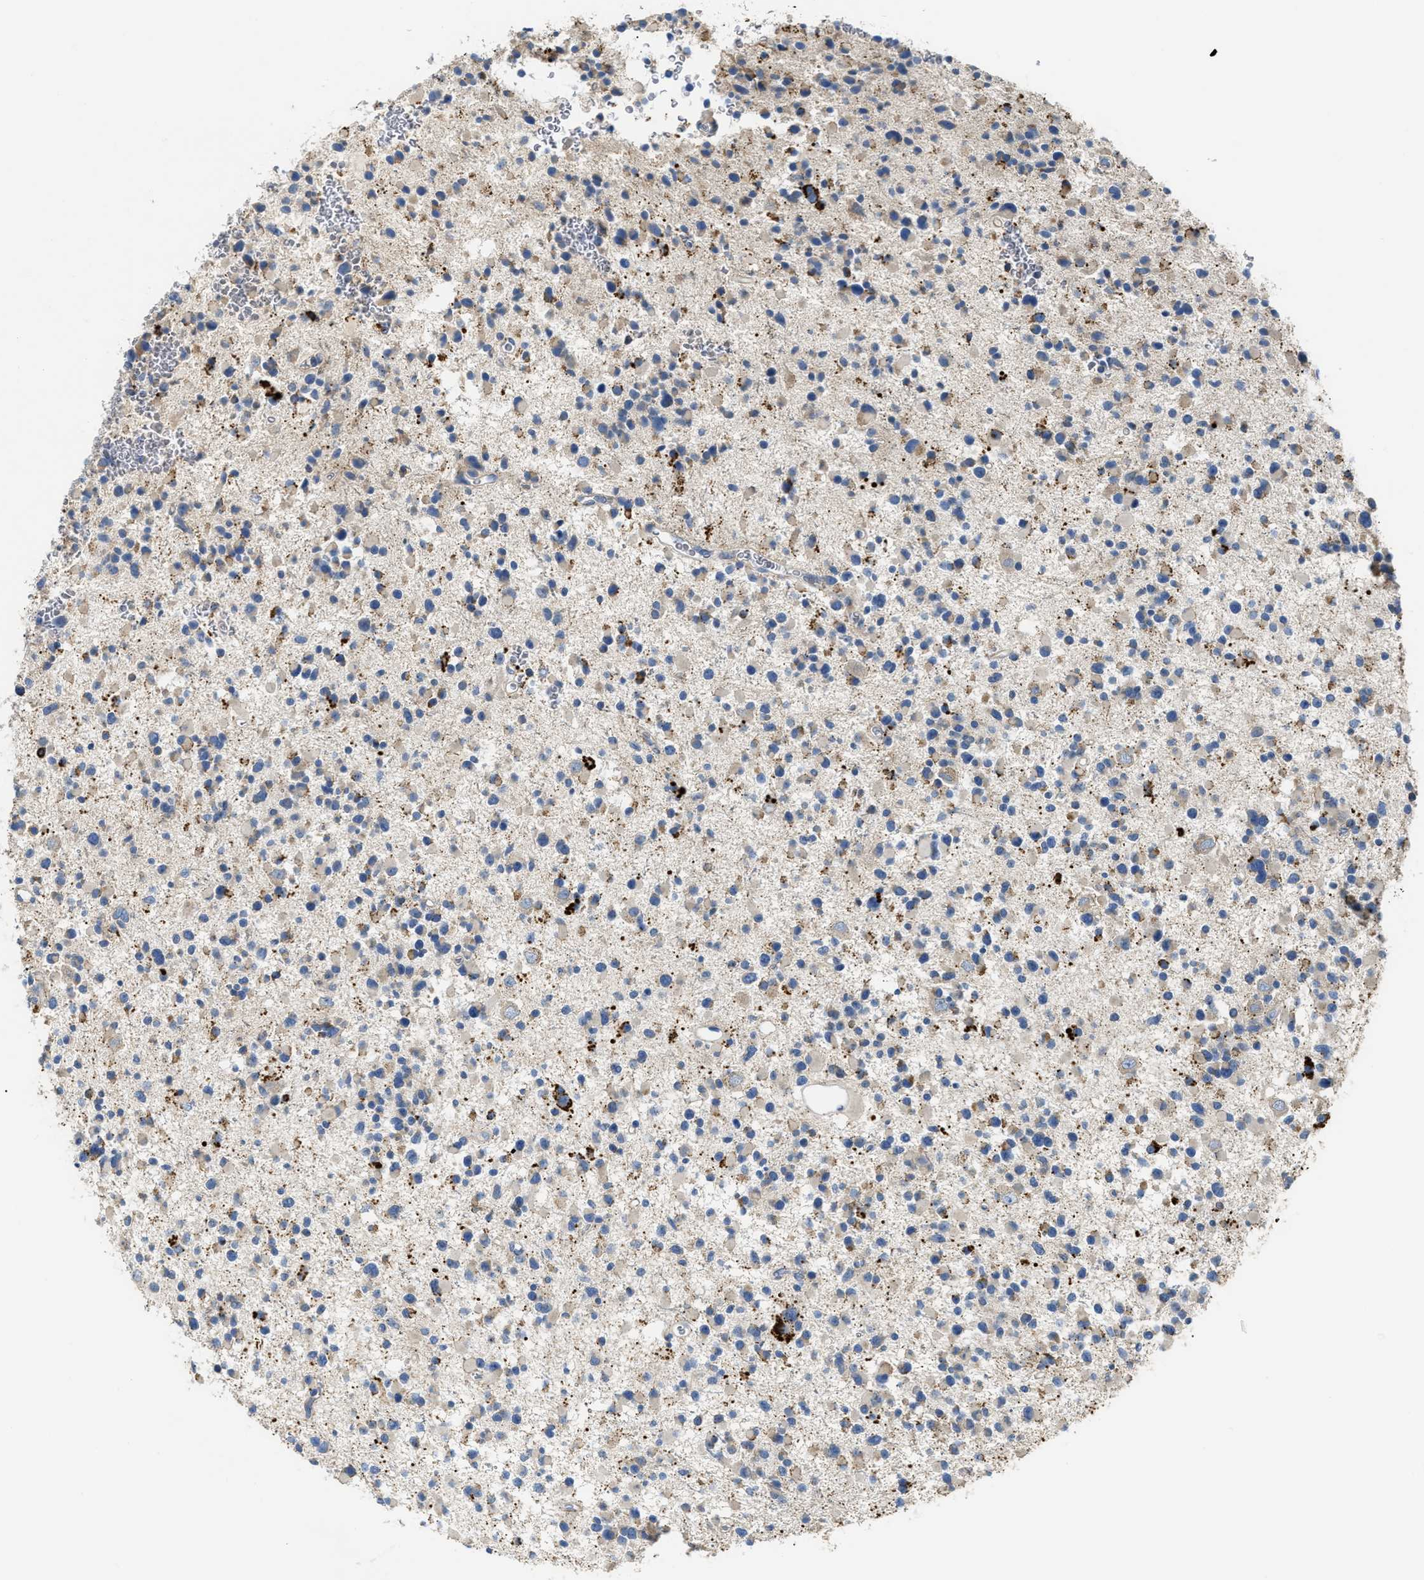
{"staining": {"intensity": "negative", "quantity": "none", "location": "none"}, "tissue": "glioma", "cell_type": "Tumor cells", "image_type": "cancer", "snomed": [{"axis": "morphology", "description": "Glioma, malignant, Low grade"}, {"axis": "topography", "description": "Brain"}], "caption": "Glioma was stained to show a protein in brown. There is no significant expression in tumor cells.", "gene": "DHX58", "patient": {"sex": "female", "age": 22}}